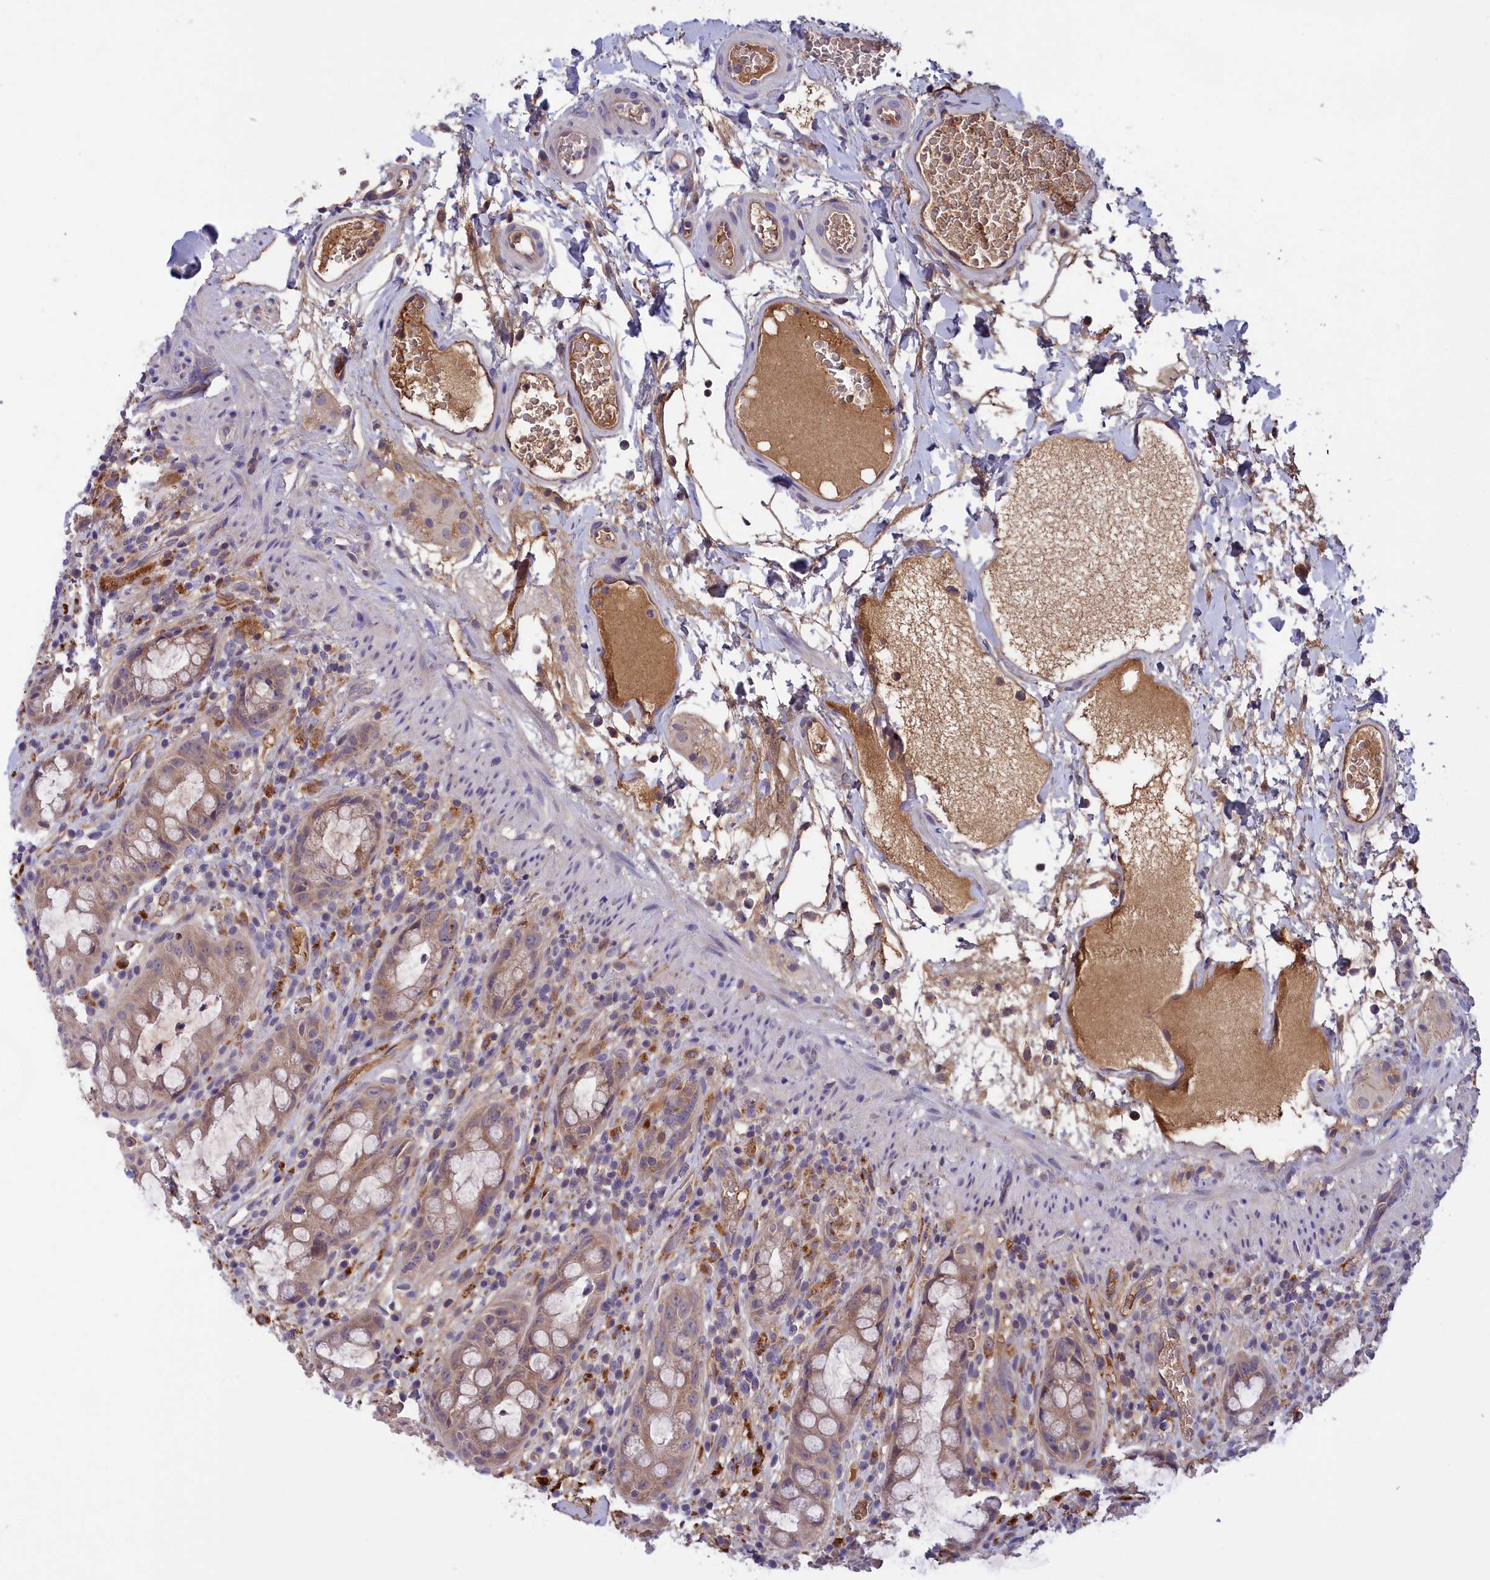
{"staining": {"intensity": "weak", "quantity": ">75%", "location": "cytoplasmic/membranous"}, "tissue": "rectum", "cell_type": "Glandular cells", "image_type": "normal", "snomed": [{"axis": "morphology", "description": "Normal tissue, NOS"}, {"axis": "topography", "description": "Rectum"}], "caption": "Immunohistochemical staining of unremarkable rectum exhibits weak cytoplasmic/membranous protein staining in about >75% of glandular cells. (Stains: DAB (3,3'-diaminobenzidine) in brown, nuclei in blue, Microscopy: brightfield microscopy at high magnification).", "gene": "STYX", "patient": {"sex": "female", "age": 57}}